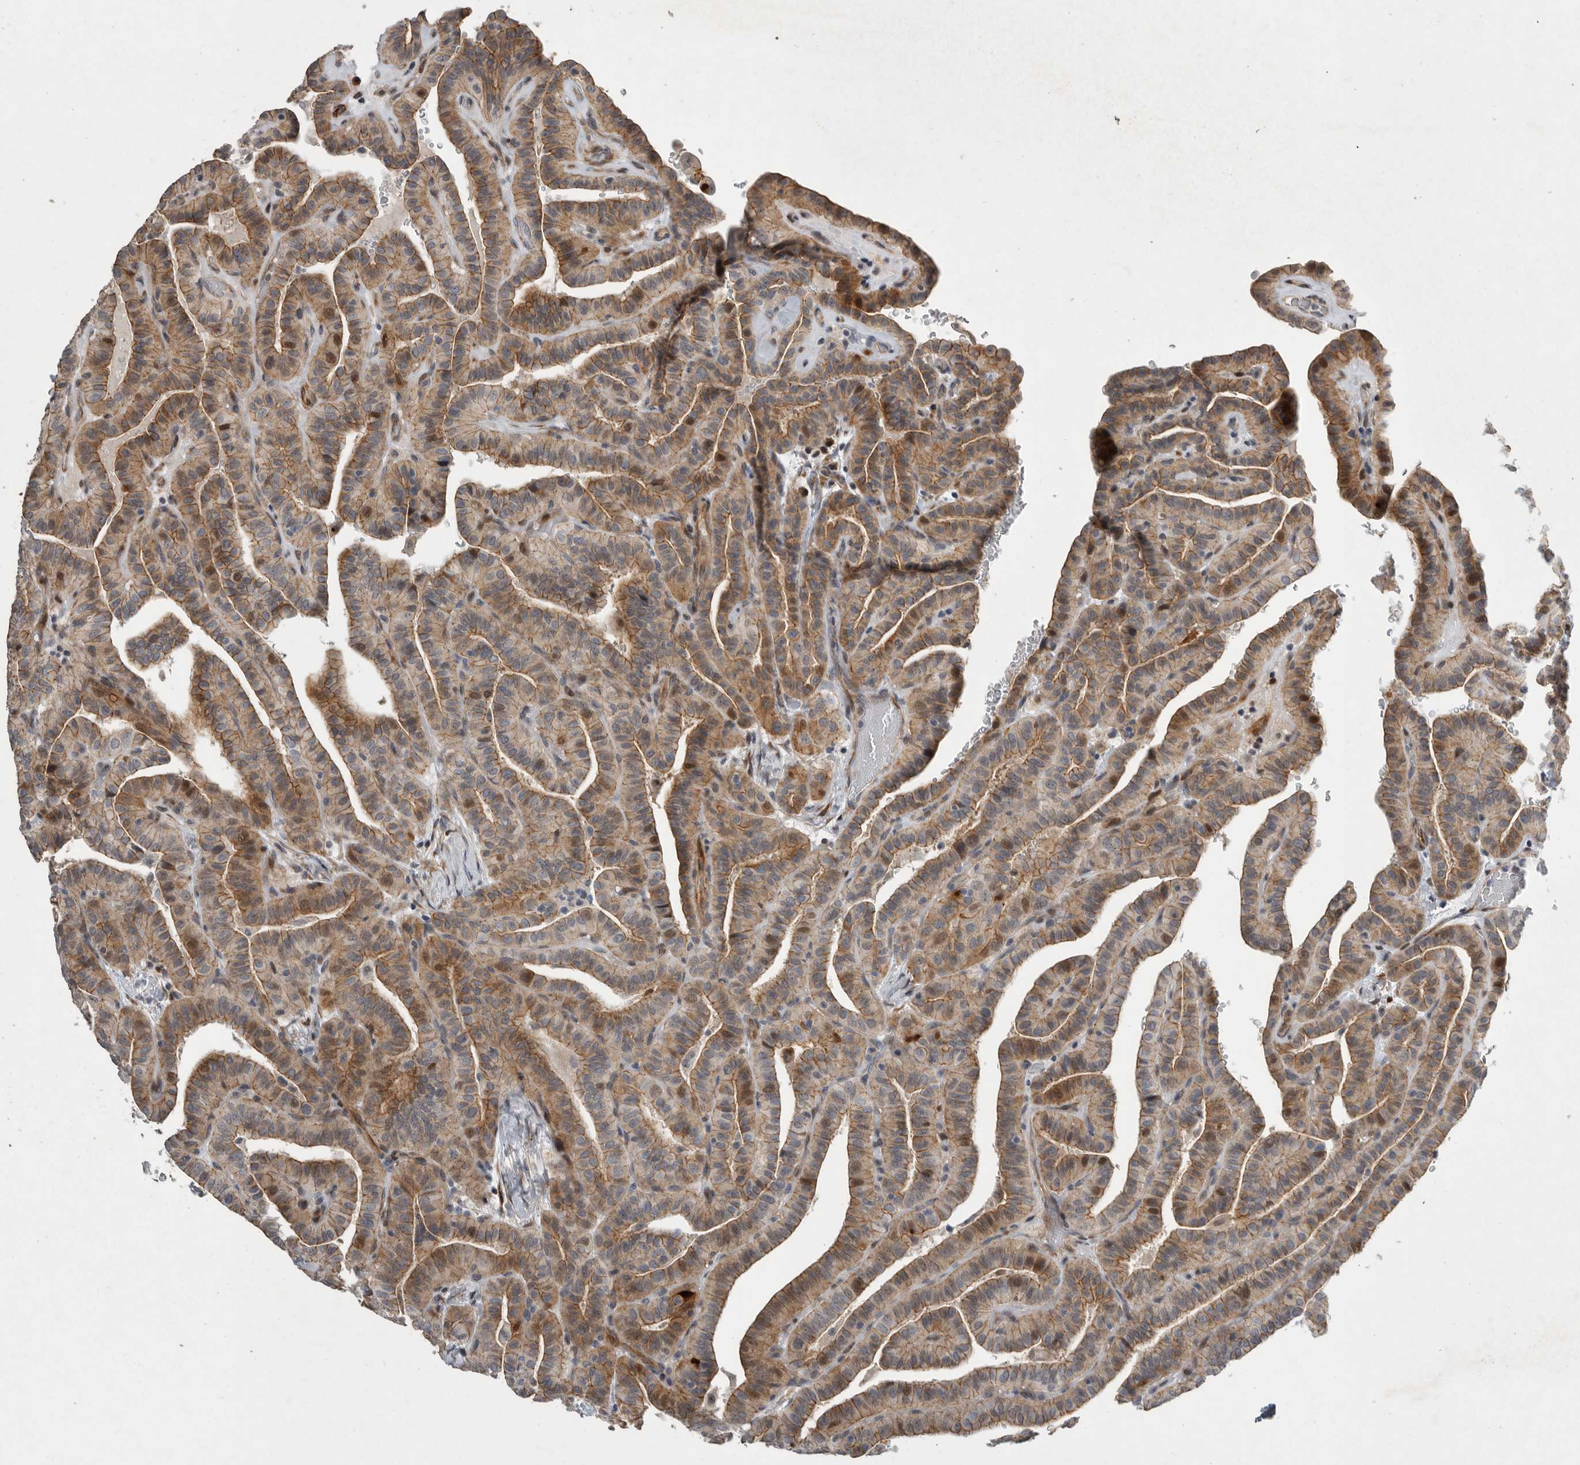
{"staining": {"intensity": "moderate", "quantity": ">75%", "location": "cytoplasmic/membranous"}, "tissue": "thyroid cancer", "cell_type": "Tumor cells", "image_type": "cancer", "snomed": [{"axis": "morphology", "description": "Papillary adenocarcinoma, NOS"}, {"axis": "topography", "description": "Thyroid gland"}], "caption": "Brown immunohistochemical staining in human papillary adenocarcinoma (thyroid) displays moderate cytoplasmic/membranous positivity in approximately >75% of tumor cells. Using DAB (brown) and hematoxylin (blue) stains, captured at high magnification using brightfield microscopy.", "gene": "MPDZ", "patient": {"sex": "male", "age": 77}}